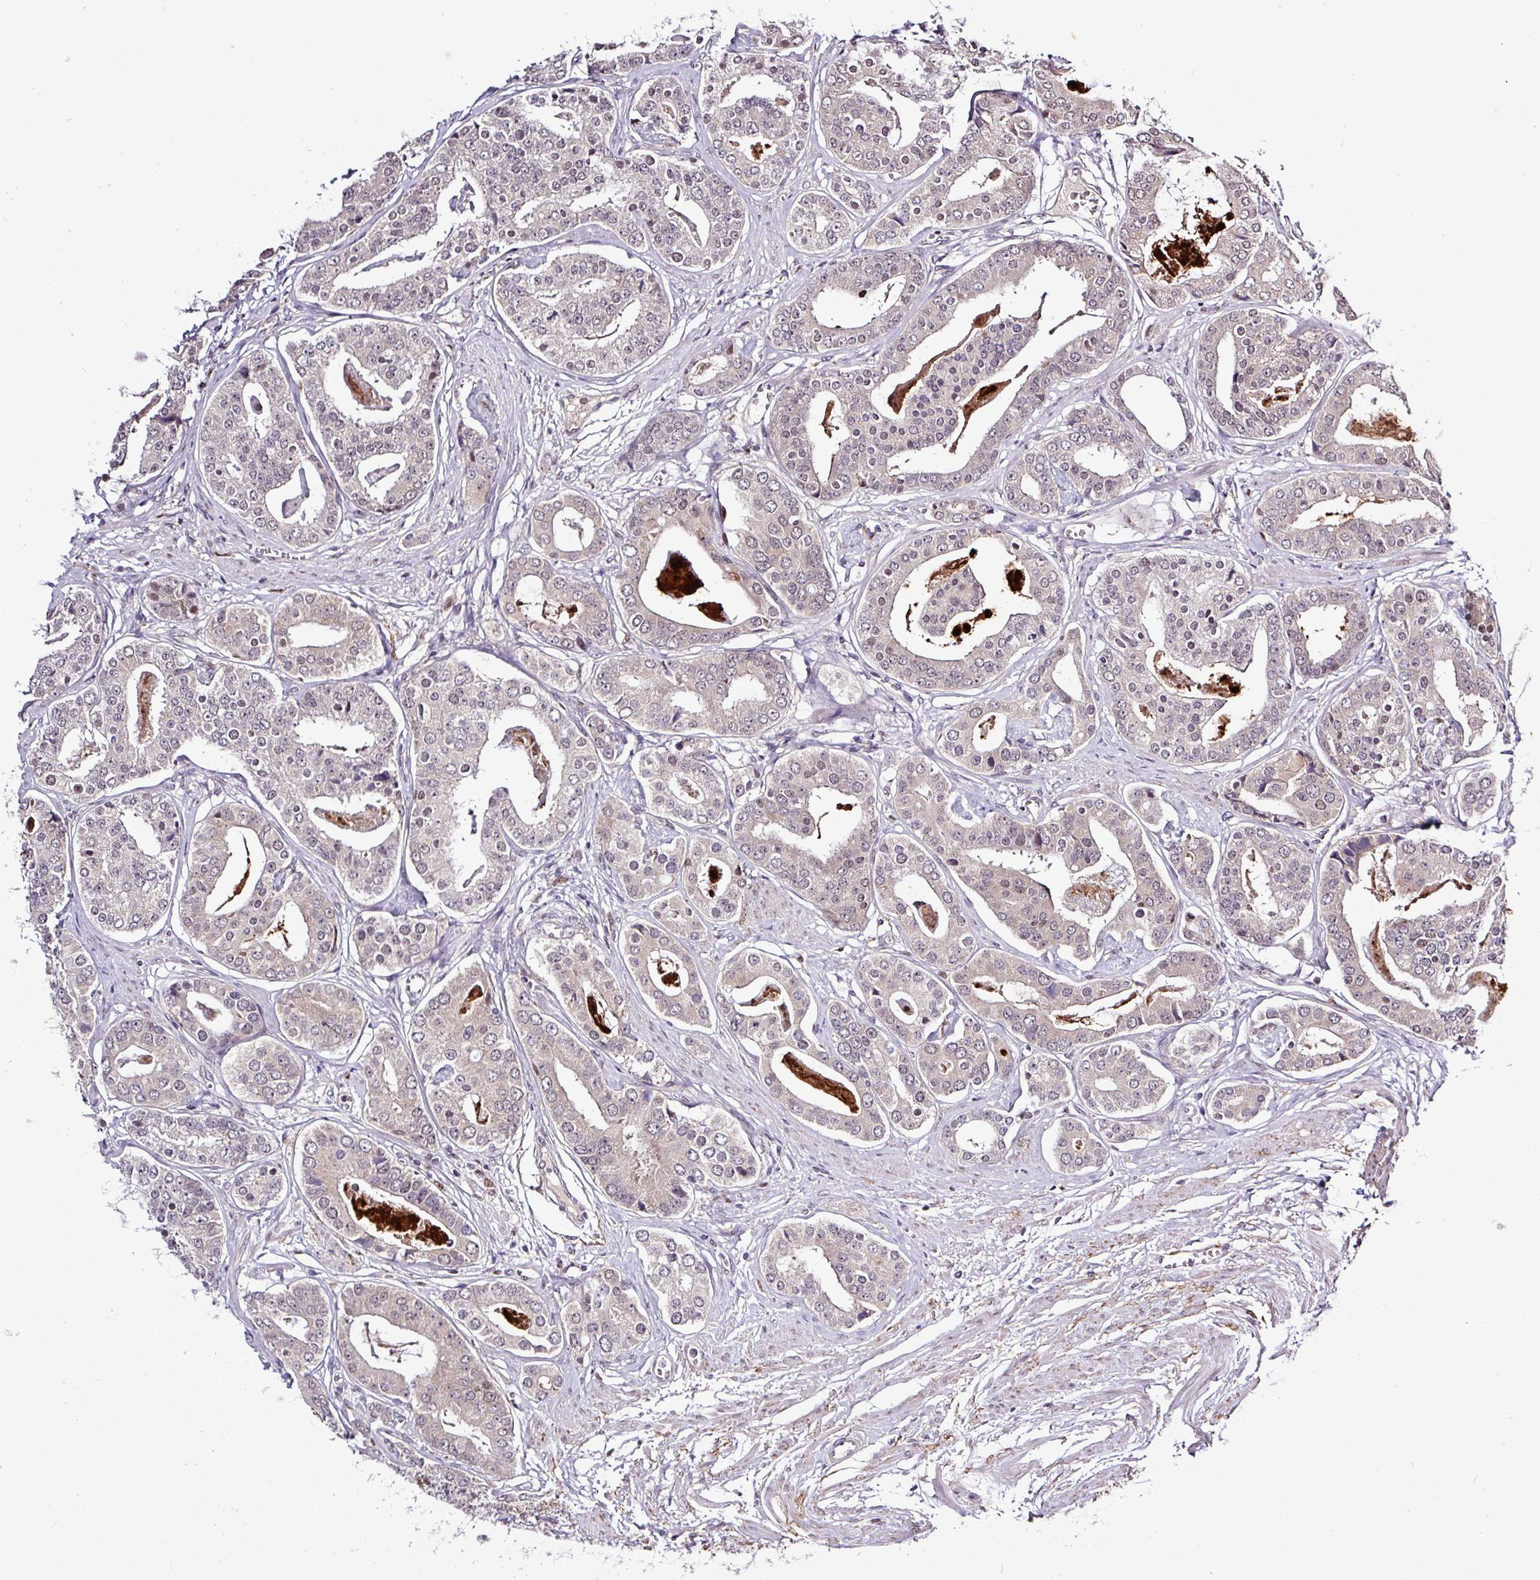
{"staining": {"intensity": "negative", "quantity": "none", "location": "none"}, "tissue": "prostate cancer", "cell_type": "Tumor cells", "image_type": "cancer", "snomed": [{"axis": "morphology", "description": "Adenocarcinoma, High grade"}, {"axis": "topography", "description": "Prostate"}], "caption": "Histopathology image shows no protein expression in tumor cells of prostate high-grade adenocarcinoma tissue. The staining was performed using DAB (3,3'-diaminobenzidine) to visualize the protein expression in brown, while the nuclei were stained in blue with hematoxylin (Magnification: 20x).", "gene": "SKIC2", "patient": {"sex": "male", "age": 71}}